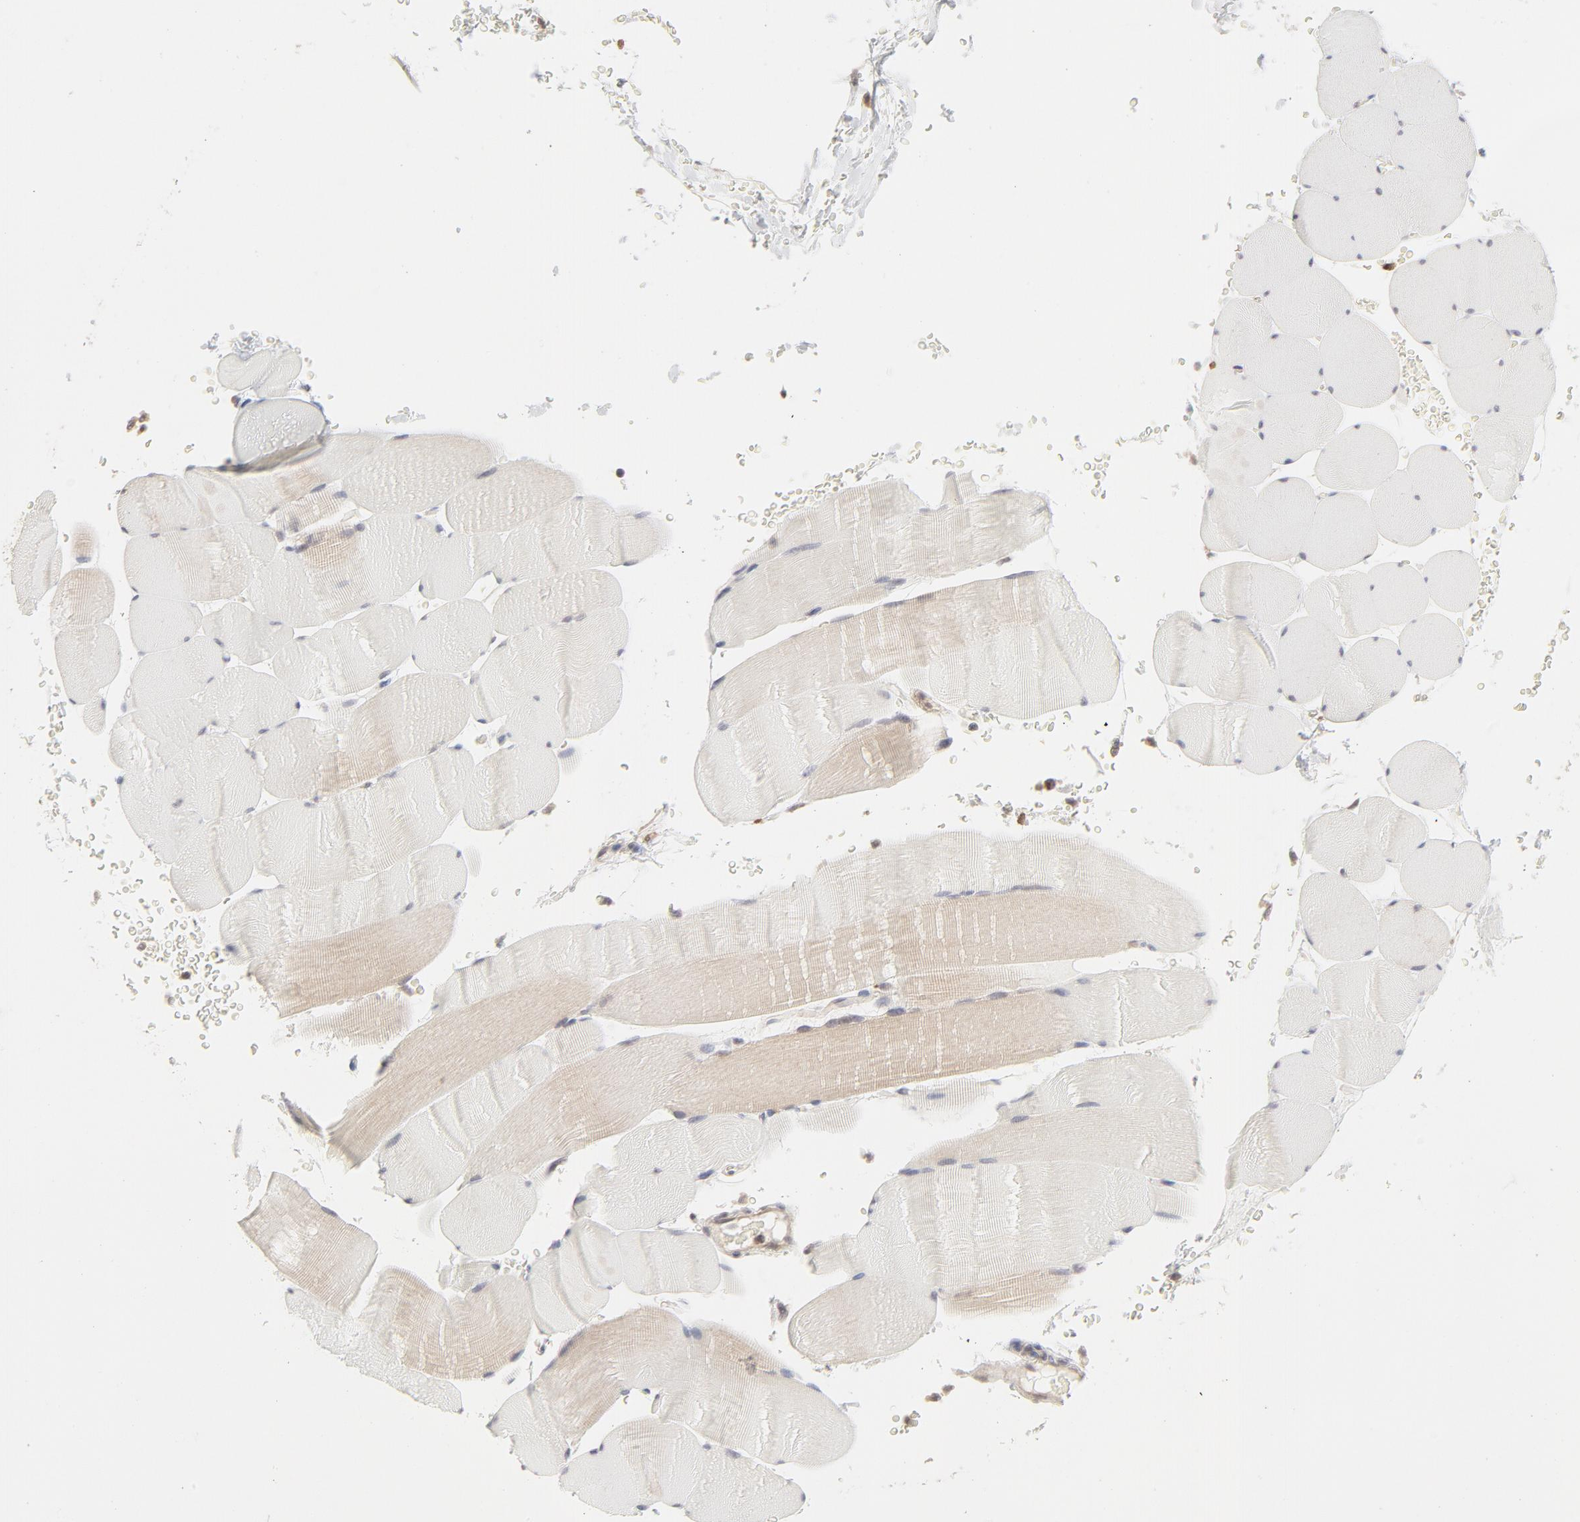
{"staining": {"intensity": "weak", "quantity": "25%-75%", "location": "cytoplasmic/membranous"}, "tissue": "skeletal muscle", "cell_type": "Myocytes", "image_type": "normal", "snomed": [{"axis": "morphology", "description": "Normal tissue, NOS"}, {"axis": "topography", "description": "Skeletal muscle"}], "caption": "Immunohistochemical staining of benign skeletal muscle exhibits weak cytoplasmic/membranous protein positivity in about 25%-75% of myocytes. The staining was performed using DAB (3,3'-diaminobenzidine), with brown indicating positive protein expression. Nuclei are stained blue with hematoxylin.", "gene": "RAB5C", "patient": {"sex": "male", "age": 62}}